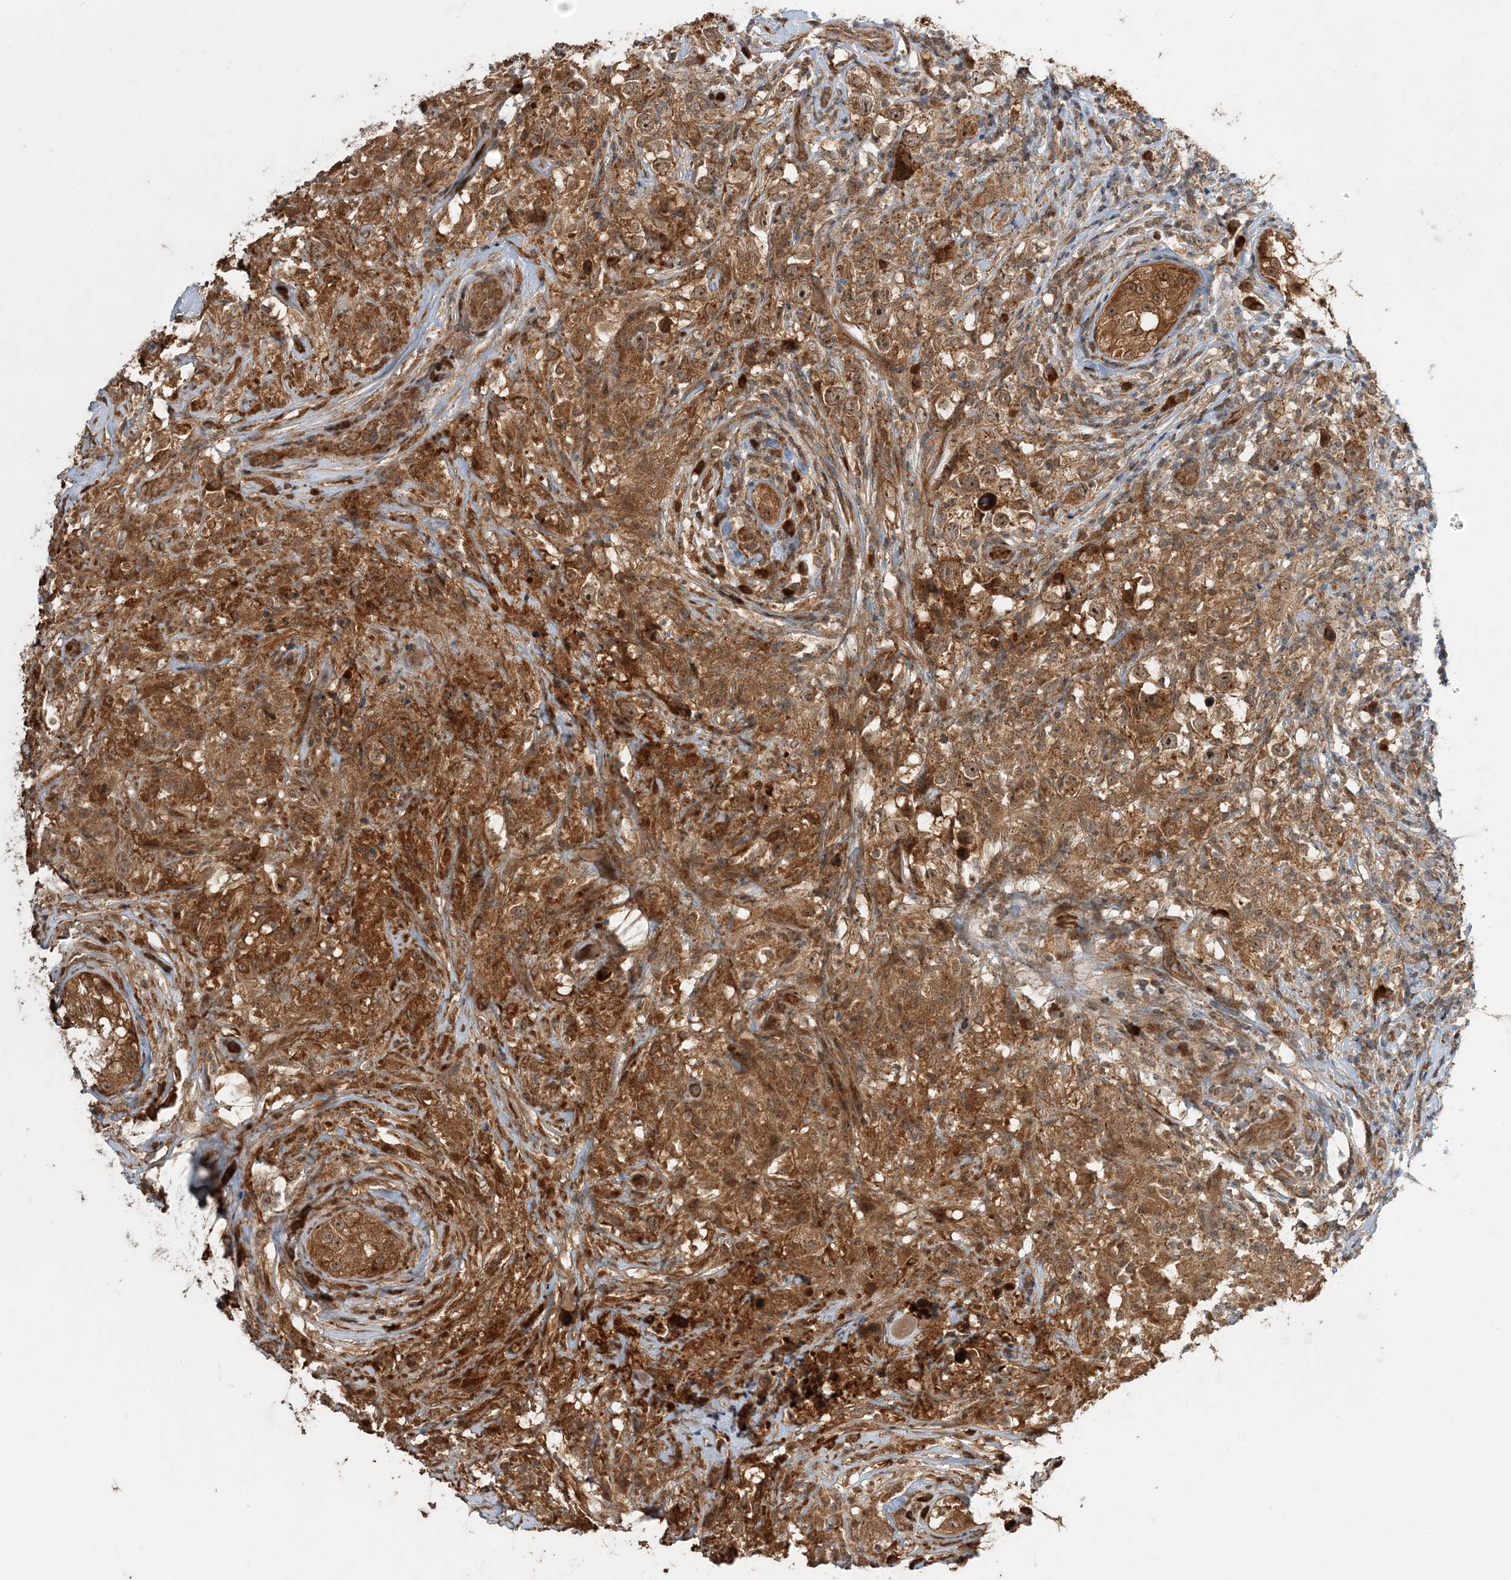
{"staining": {"intensity": "moderate", "quantity": ">75%", "location": "cytoplasmic/membranous,nuclear"}, "tissue": "testis cancer", "cell_type": "Tumor cells", "image_type": "cancer", "snomed": [{"axis": "morphology", "description": "Seminoma, NOS"}, {"axis": "topography", "description": "Testis"}], "caption": "Immunohistochemical staining of human testis cancer shows moderate cytoplasmic/membranous and nuclear protein expression in about >75% of tumor cells.", "gene": "UBTD2", "patient": {"sex": "male", "age": 49}}